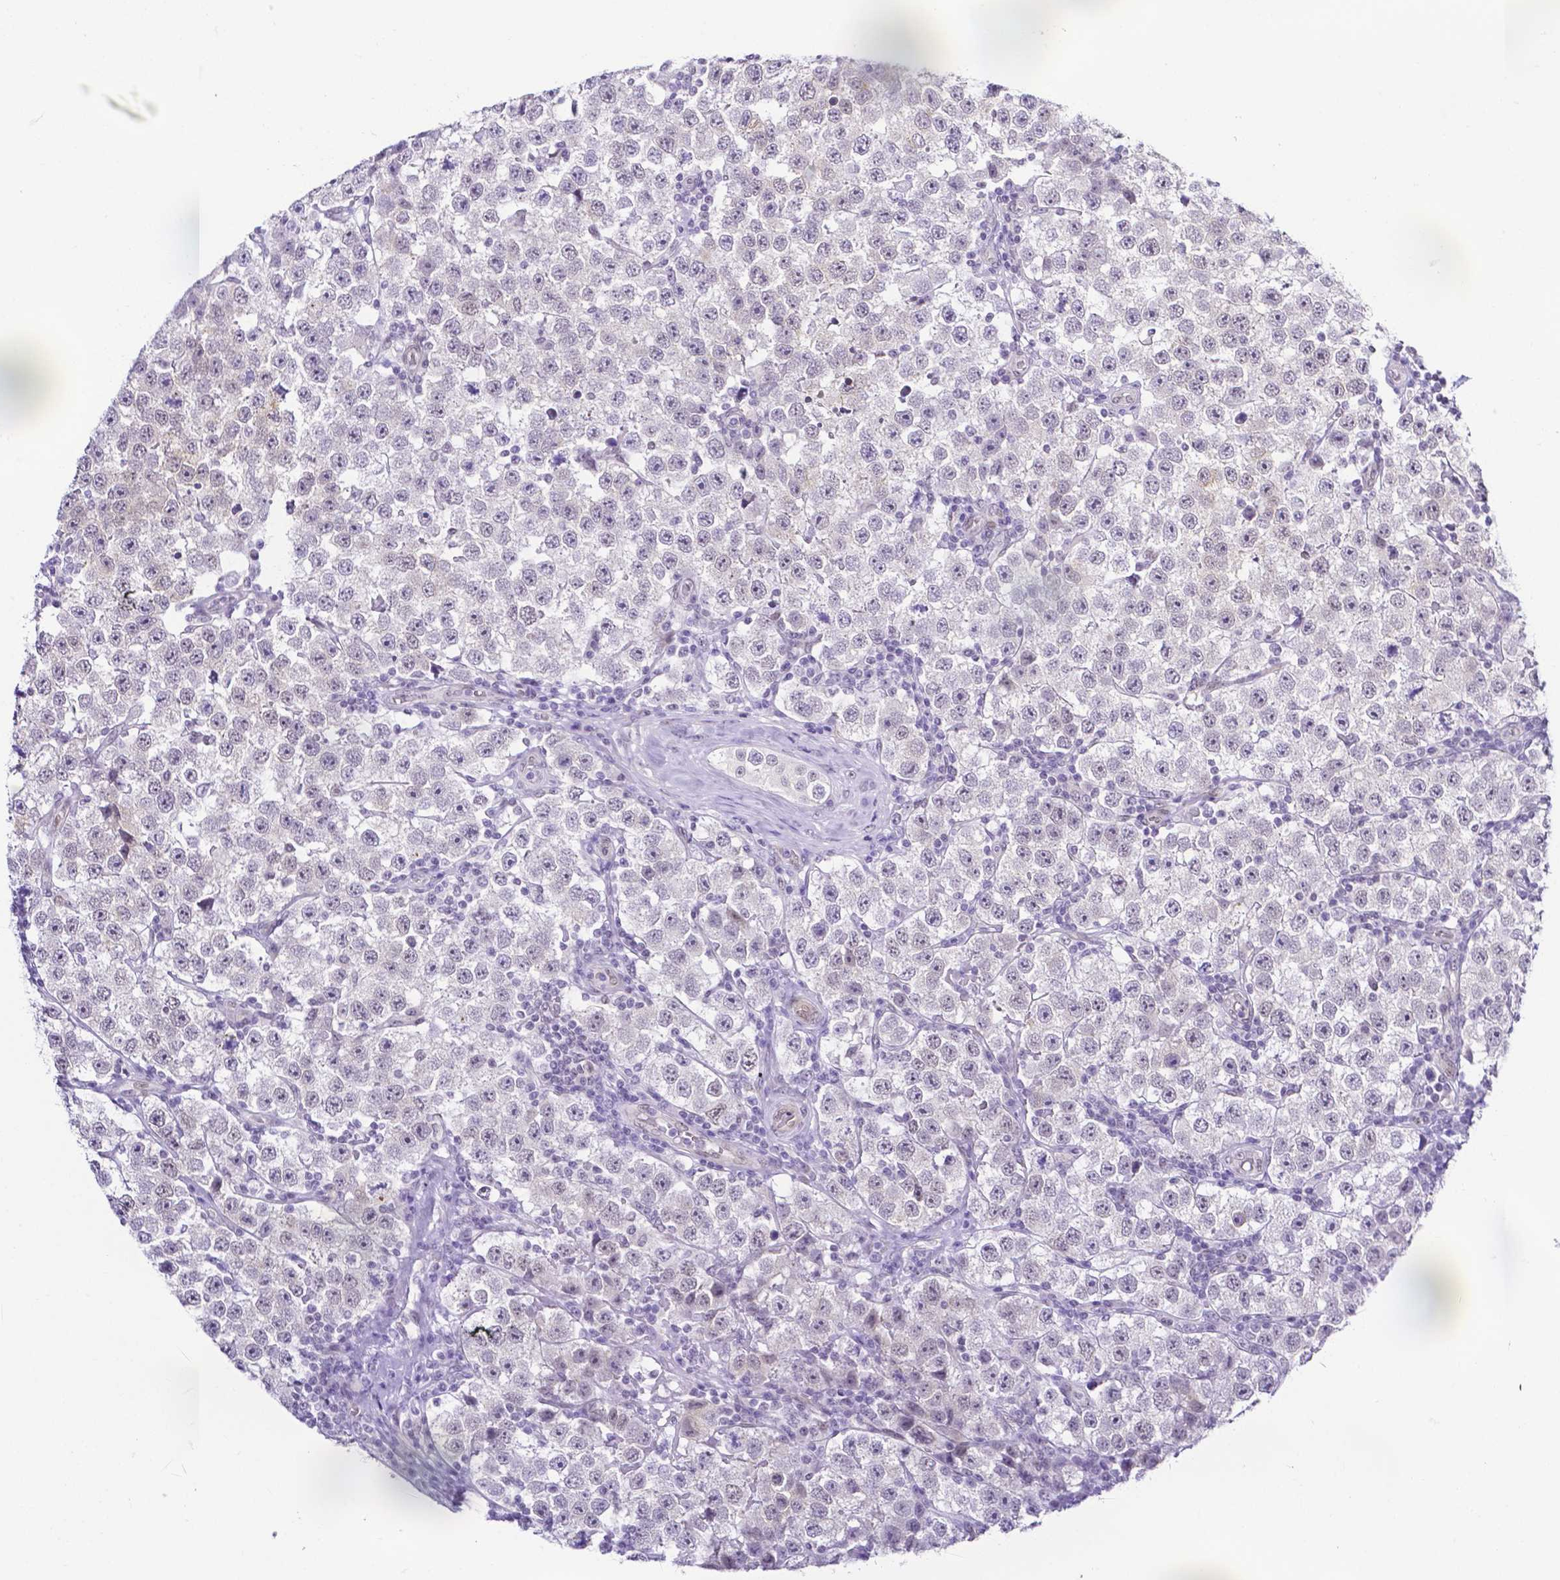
{"staining": {"intensity": "negative", "quantity": "none", "location": "none"}, "tissue": "testis cancer", "cell_type": "Tumor cells", "image_type": "cancer", "snomed": [{"axis": "morphology", "description": "Seminoma, NOS"}, {"axis": "topography", "description": "Testis"}], "caption": "A histopathology image of testis seminoma stained for a protein displays no brown staining in tumor cells.", "gene": "FAM83G", "patient": {"sex": "male", "age": 34}}